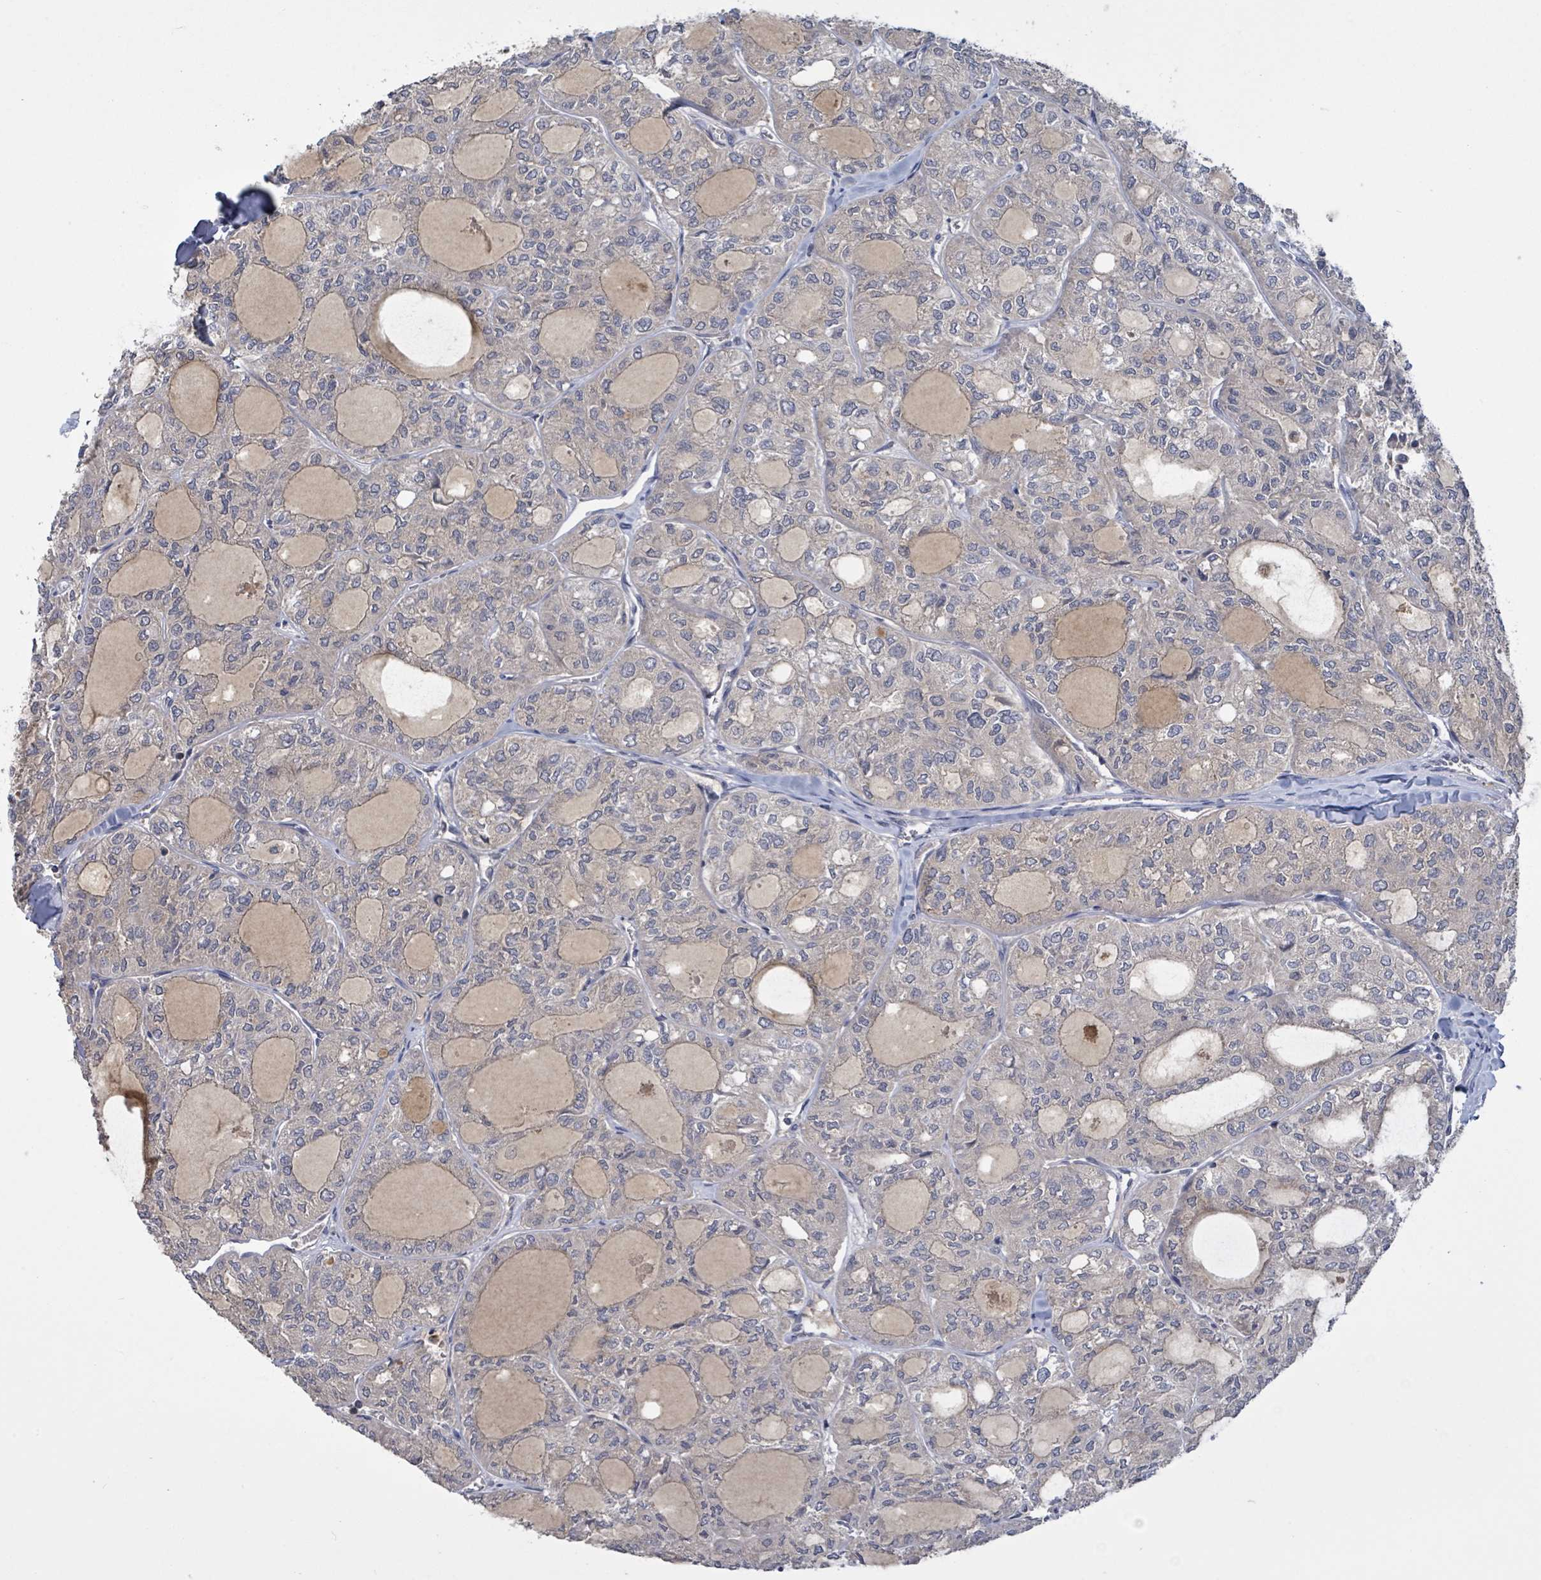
{"staining": {"intensity": "negative", "quantity": "none", "location": "none"}, "tissue": "thyroid cancer", "cell_type": "Tumor cells", "image_type": "cancer", "snomed": [{"axis": "morphology", "description": "Follicular adenoma carcinoma, NOS"}, {"axis": "topography", "description": "Thyroid gland"}], "caption": "DAB immunohistochemical staining of thyroid follicular adenoma carcinoma shows no significant expression in tumor cells.", "gene": "SERPINE3", "patient": {"sex": "male", "age": 75}}